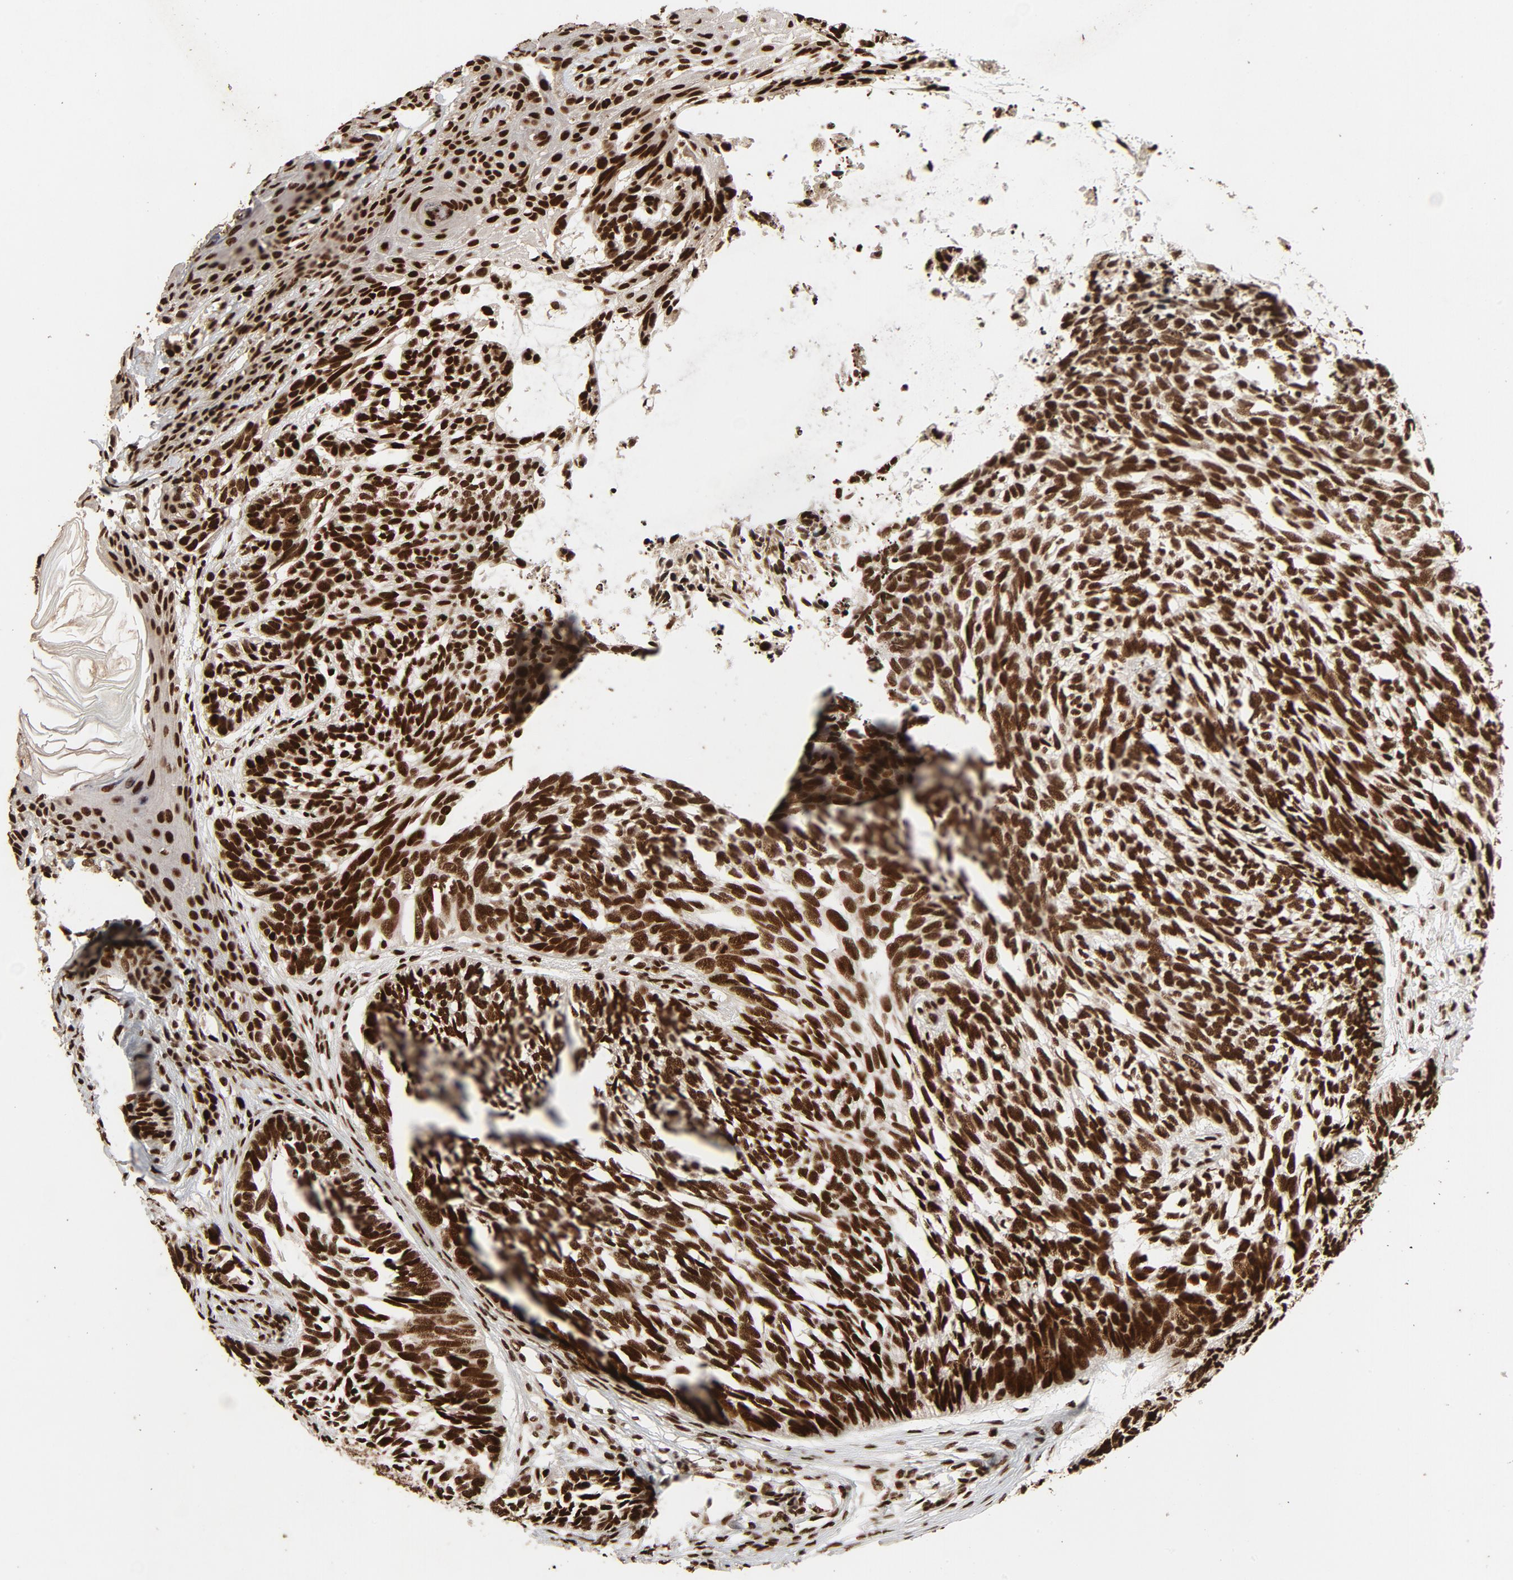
{"staining": {"intensity": "strong", "quantity": ">75%", "location": "nuclear"}, "tissue": "skin cancer", "cell_type": "Tumor cells", "image_type": "cancer", "snomed": [{"axis": "morphology", "description": "Basal cell carcinoma"}, {"axis": "topography", "description": "Skin"}], "caption": "DAB immunohistochemical staining of skin cancer (basal cell carcinoma) demonstrates strong nuclear protein positivity in approximately >75% of tumor cells.", "gene": "TP53BP1", "patient": {"sex": "male", "age": 63}}